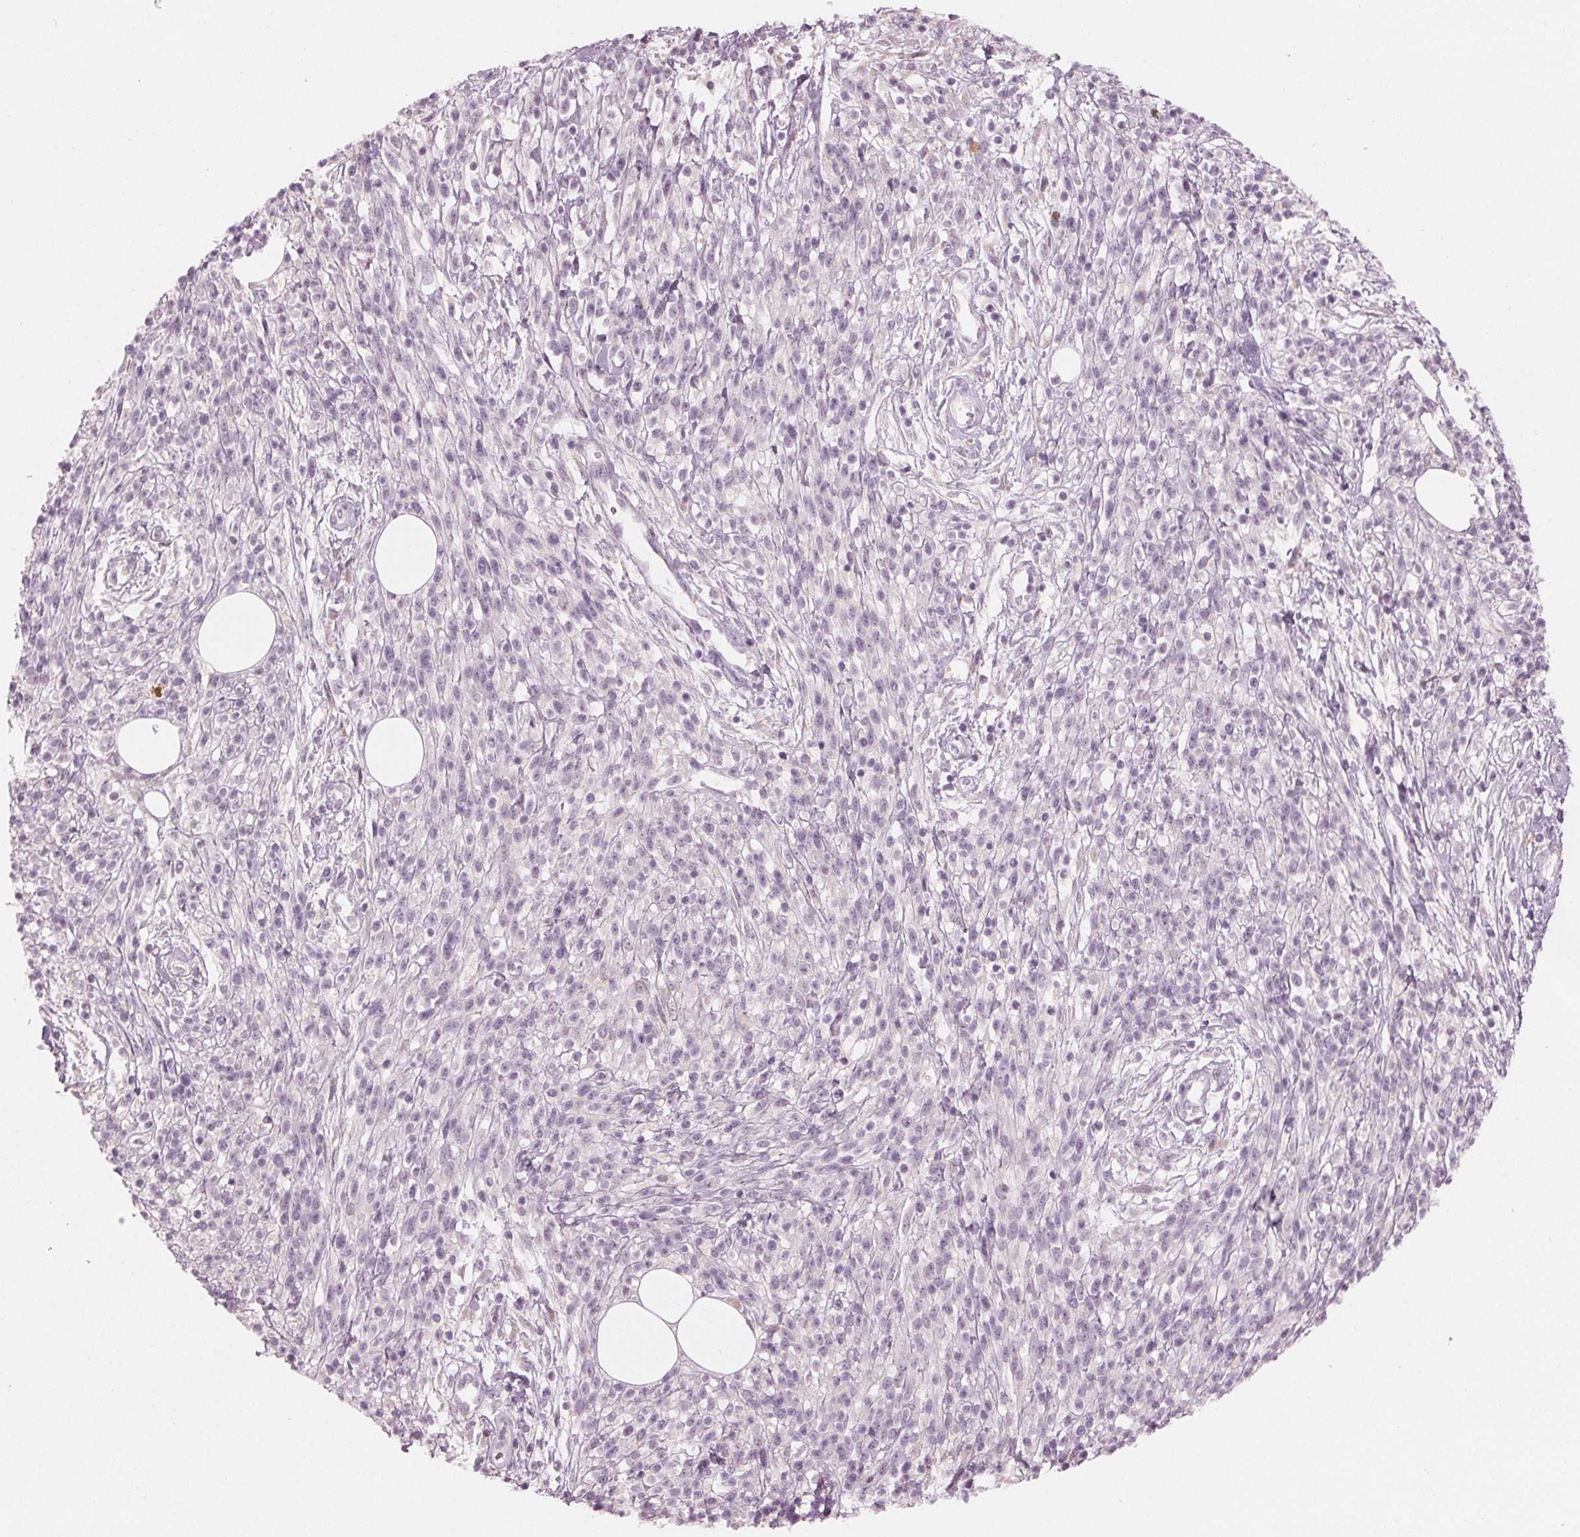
{"staining": {"intensity": "negative", "quantity": "none", "location": "none"}, "tissue": "melanoma", "cell_type": "Tumor cells", "image_type": "cancer", "snomed": [{"axis": "morphology", "description": "Malignant melanoma, NOS"}, {"axis": "topography", "description": "Skin"}, {"axis": "topography", "description": "Skin of trunk"}], "caption": "The micrograph demonstrates no significant expression in tumor cells of malignant melanoma.", "gene": "PRAP1", "patient": {"sex": "male", "age": 74}}